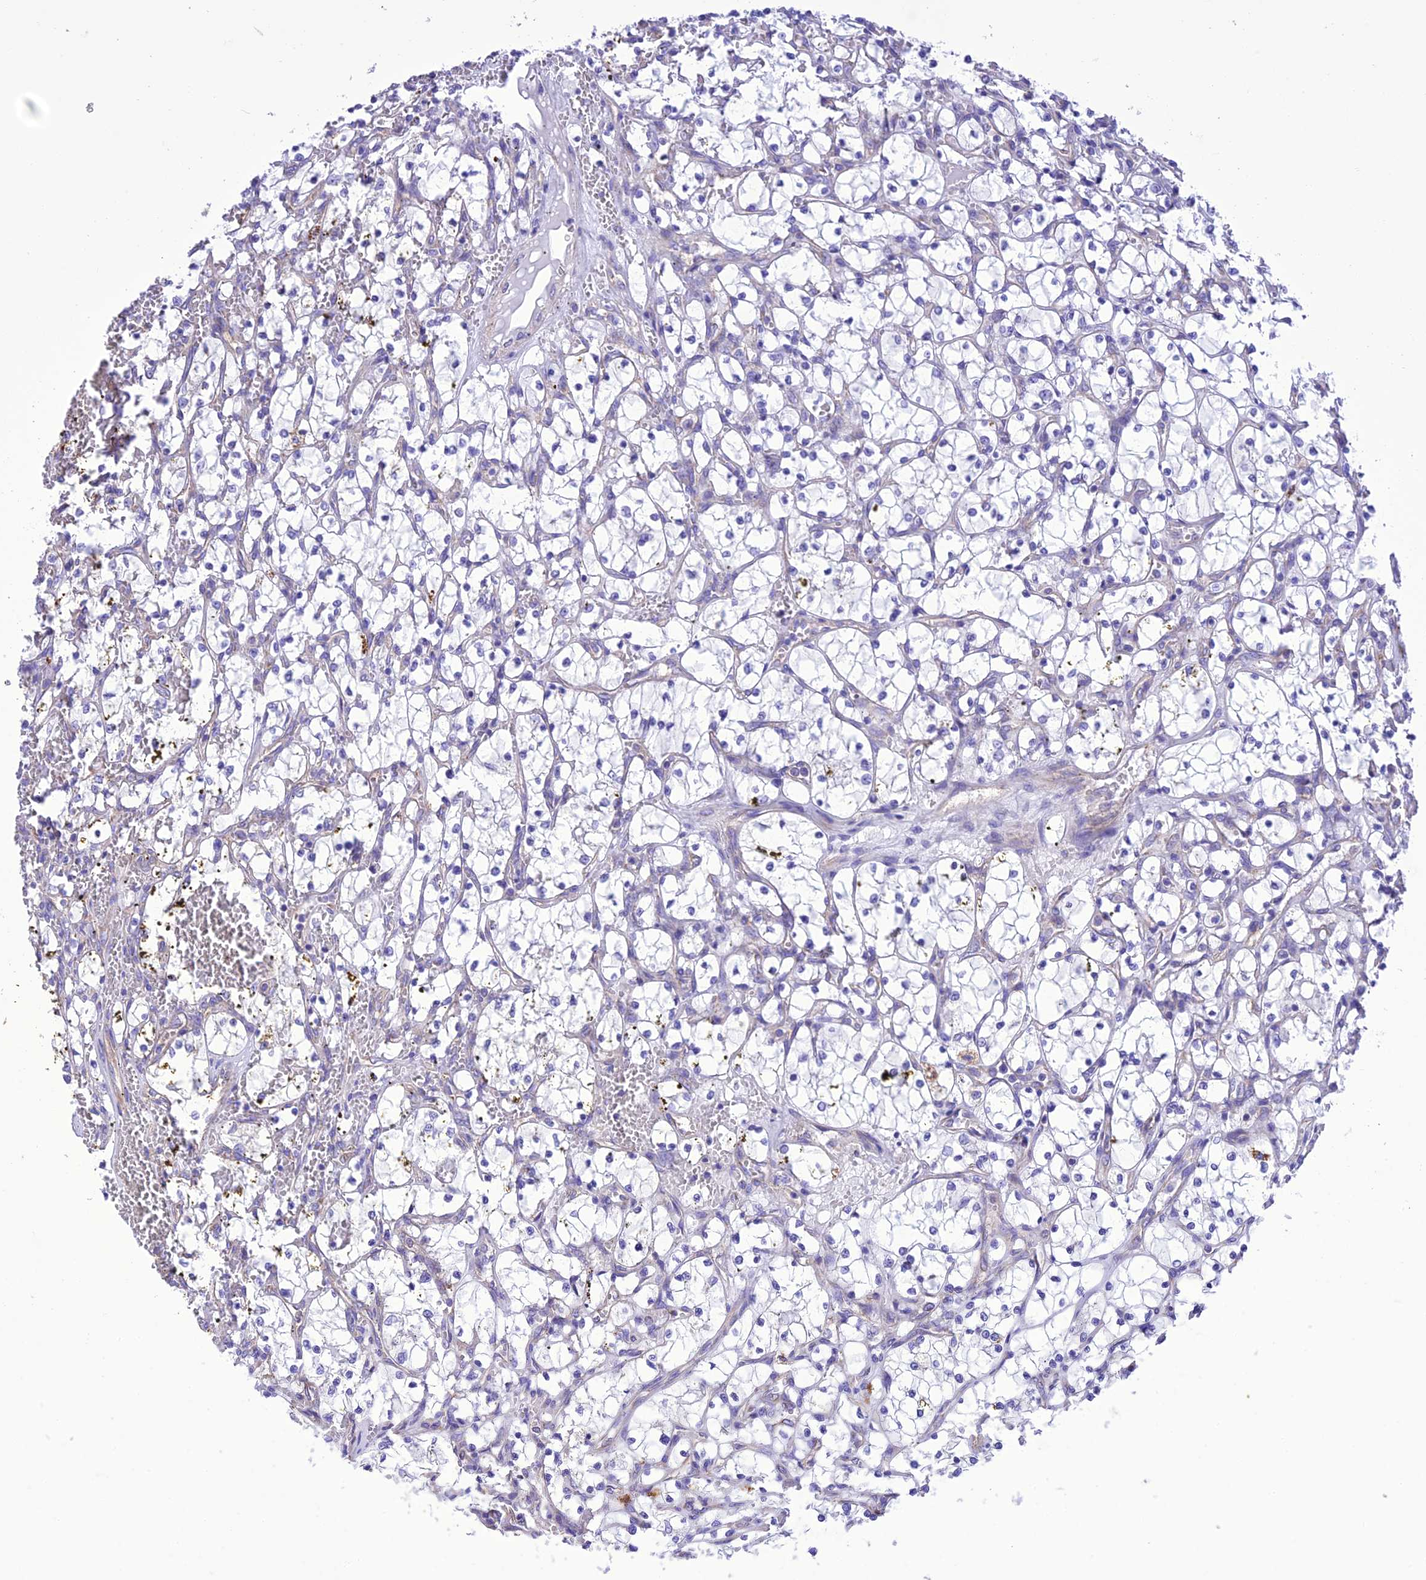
{"staining": {"intensity": "negative", "quantity": "none", "location": "none"}, "tissue": "renal cancer", "cell_type": "Tumor cells", "image_type": "cancer", "snomed": [{"axis": "morphology", "description": "Adenocarcinoma, NOS"}, {"axis": "topography", "description": "Kidney"}], "caption": "Renal adenocarcinoma stained for a protein using immunohistochemistry shows no expression tumor cells.", "gene": "MAP3K12", "patient": {"sex": "female", "age": 69}}